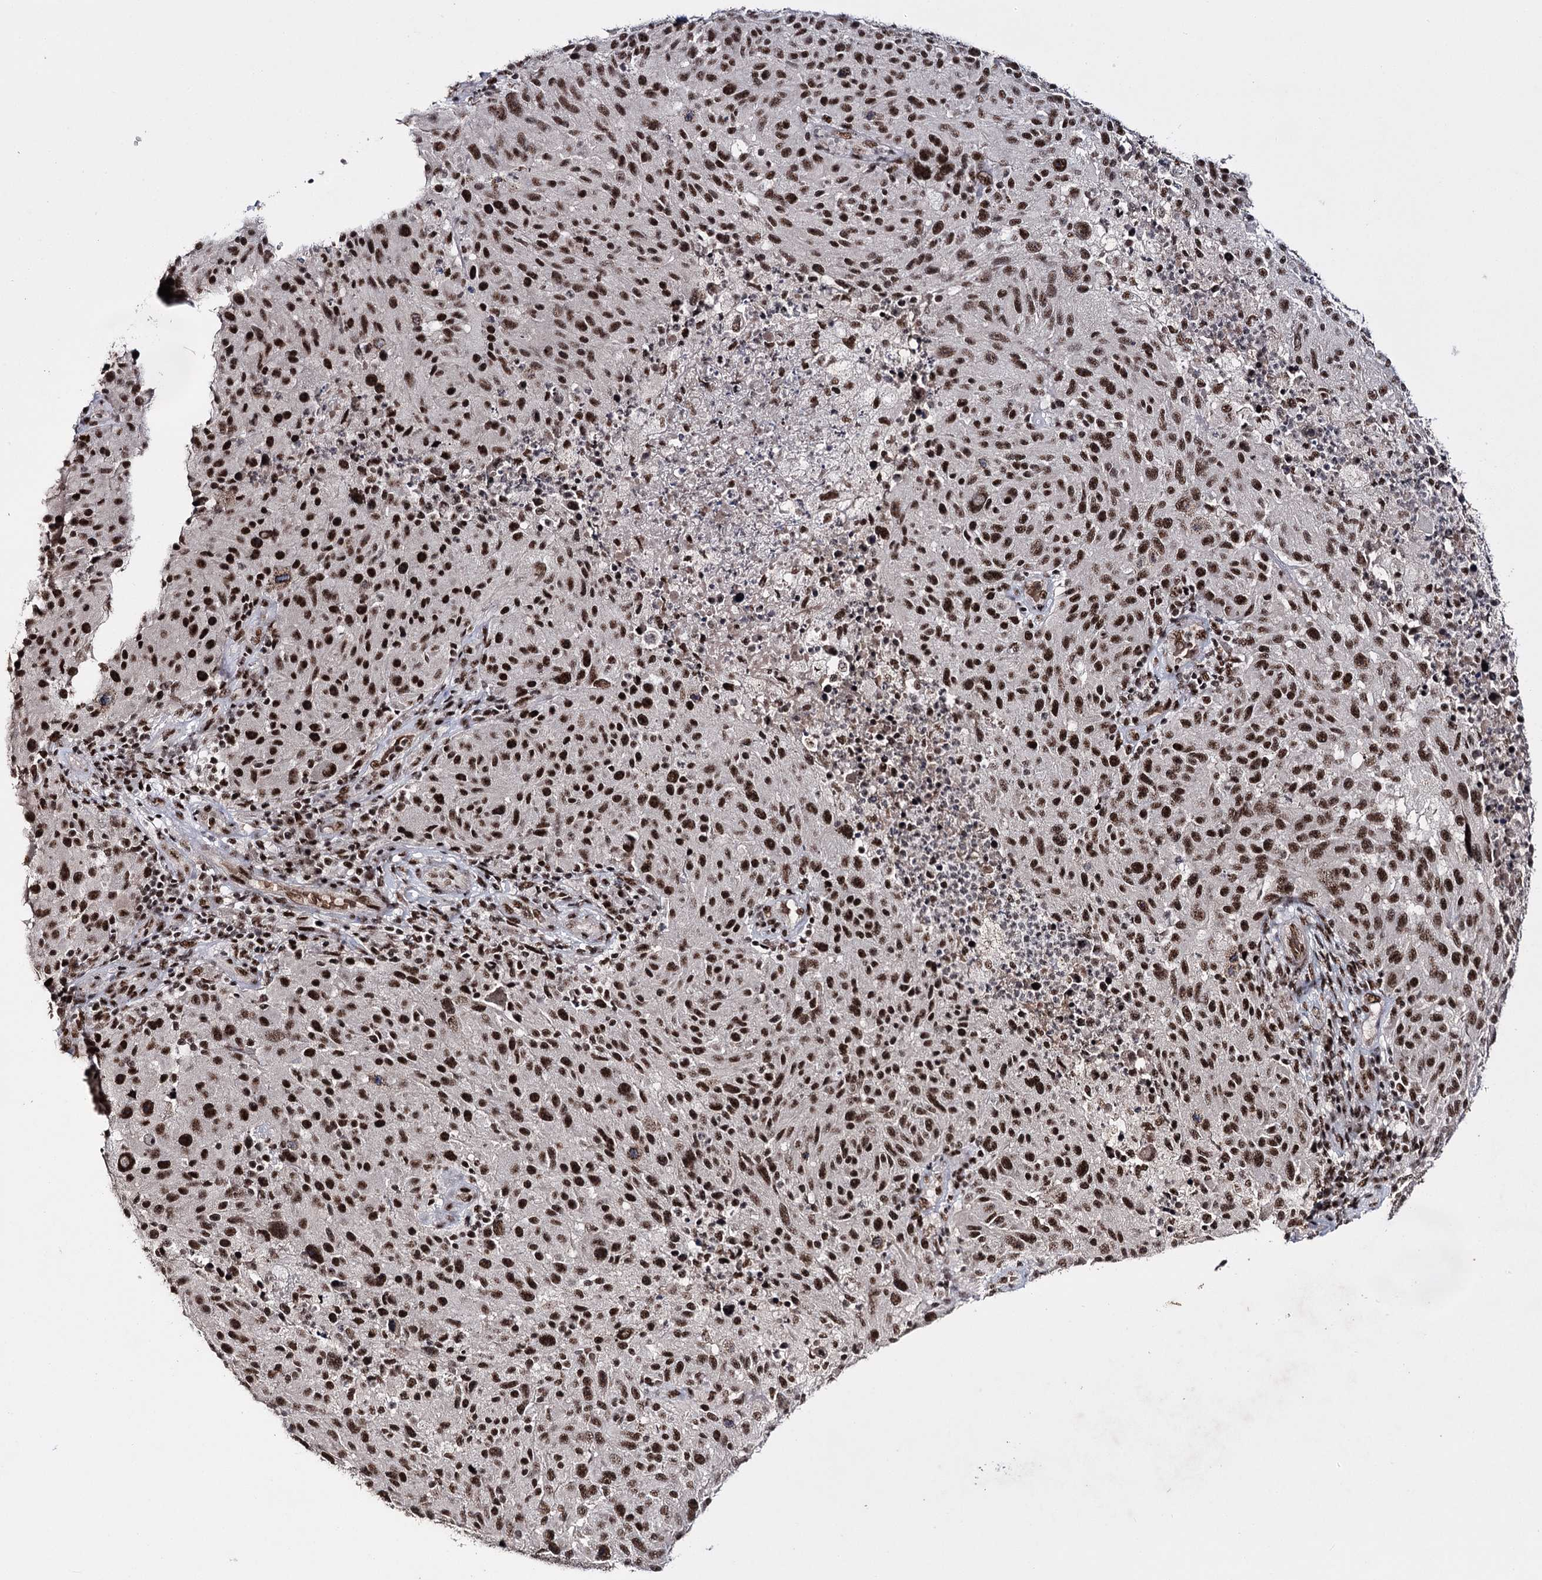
{"staining": {"intensity": "strong", "quantity": ">75%", "location": "nuclear"}, "tissue": "melanoma", "cell_type": "Tumor cells", "image_type": "cancer", "snomed": [{"axis": "morphology", "description": "Malignant melanoma, NOS"}, {"axis": "topography", "description": "Skin"}], "caption": "An immunohistochemistry (IHC) histopathology image of neoplastic tissue is shown. Protein staining in brown highlights strong nuclear positivity in malignant melanoma within tumor cells.", "gene": "PRPF40A", "patient": {"sex": "male", "age": 53}}